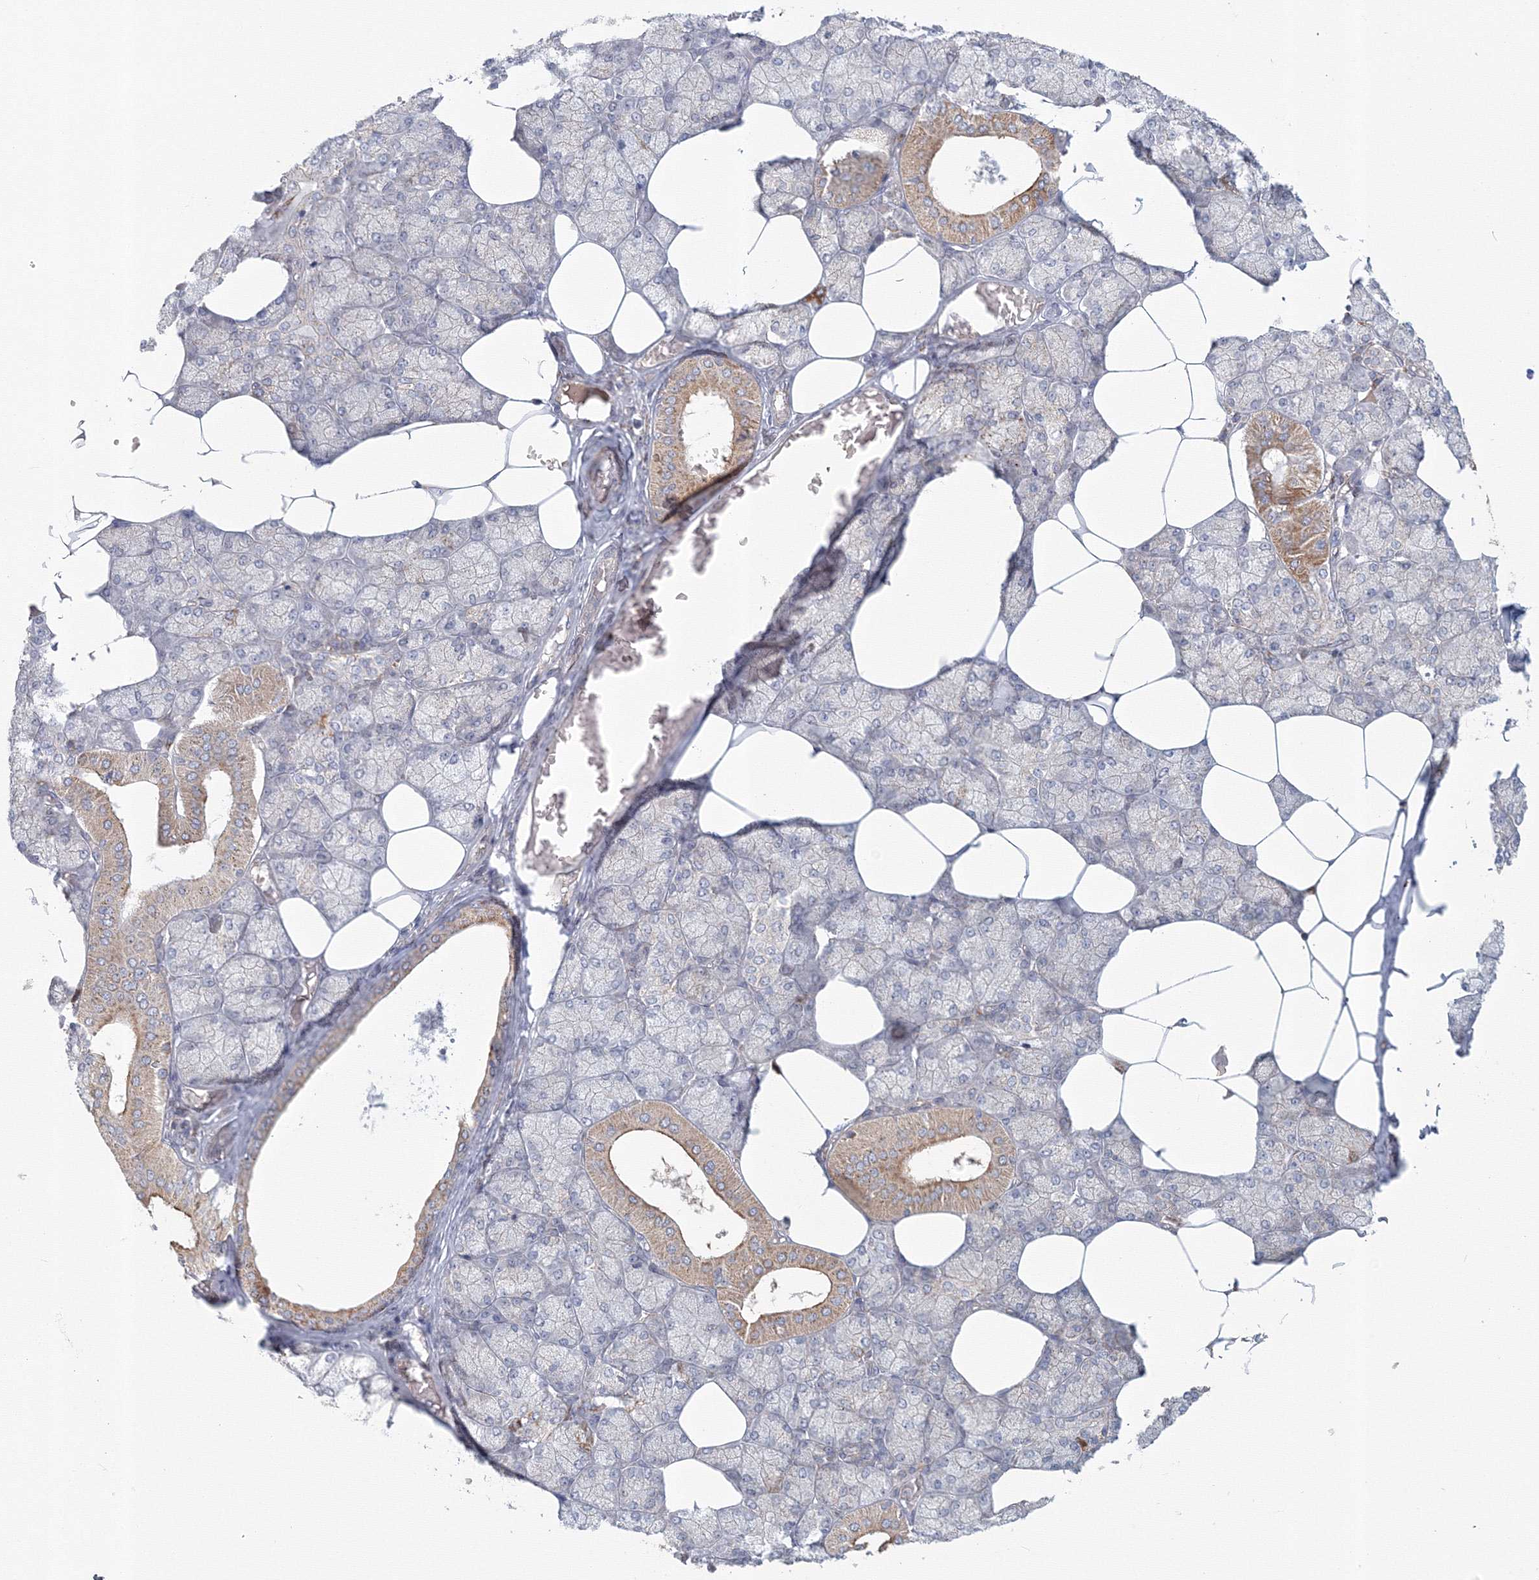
{"staining": {"intensity": "moderate", "quantity": "<25%", "location": "cytoplasmic/membranous"}, "tissue": "salivary gland", "cell_type": "Glandular cells", "image_type": "normal", "snomed": [{"axis": "morphology", "description": "Normal tissue, NOS"}, {"axis": "topography", "description": "Salivary gland"}], "caption": "Immunohistochemistry (IHC) staining of benign salivary gland, which shows low levels of moderate cytoplasmic/membranous expression in approximately <25% of glandular cells indicating moderate cytoplasmic/membranous protein expression. The staining was performed using DAB (brown) for protein detection and nuclei were counterstained in hematoxylin (blue).", "gene": "GRPEL1", "patient": {"sex": "male", "age": 62}}